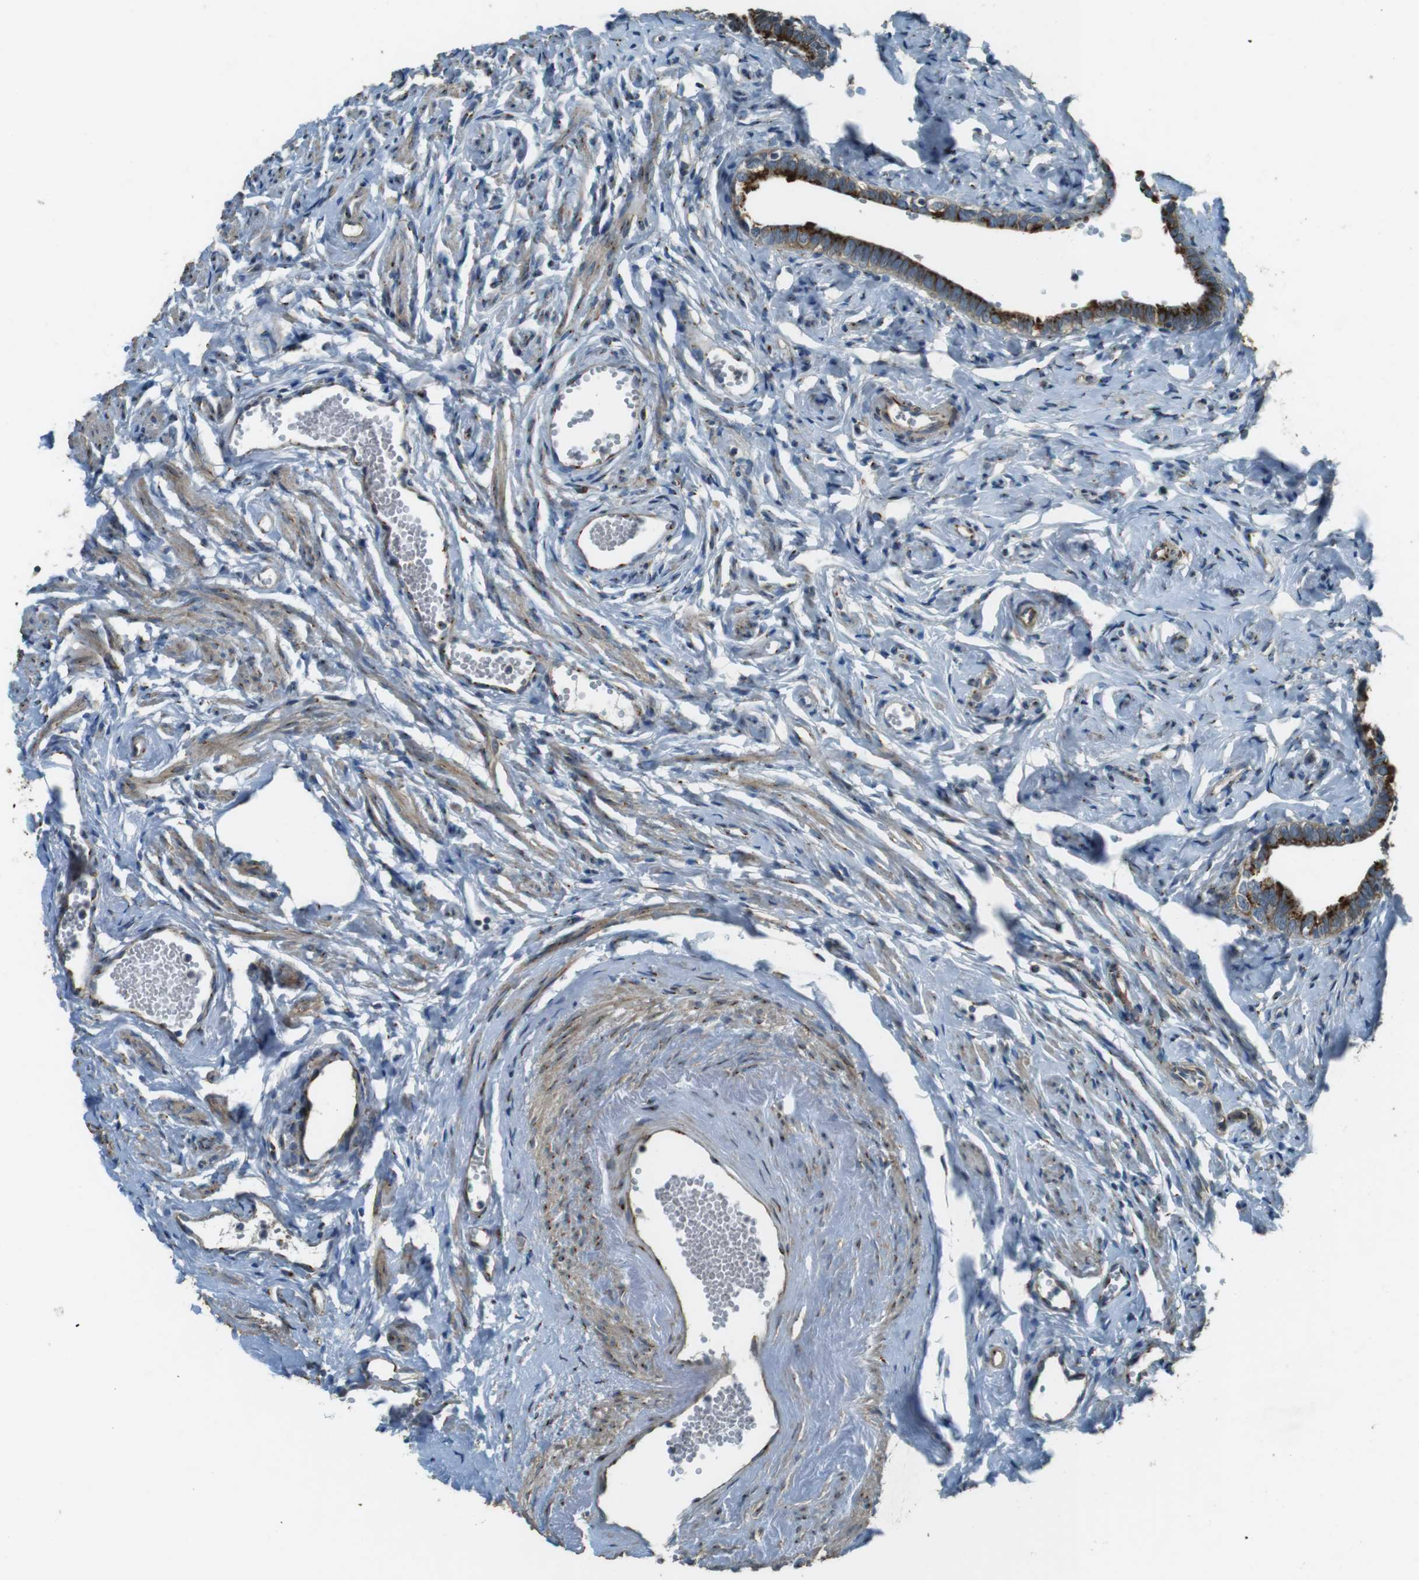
{"staining": {"intensity": "strong", "quantity": ">75%", "location": "cytoplasmic/membranous"}, "tissue": "fallopian tube", "cell_type": "Glandular cells", "image_type": "normal", "snomed": [{"axis": "morphology", "description": "Normal tissue, NOS"}, {"axis": "topography", "description": "Fallopian tube"}], "caption": "Human fallopian tube stained with a brown dye shows strong cytoplasmic/membranous positive expression in approximately >75% of glandular cells.", "gene": "TMEM115", "patient": {"sex": "female", "age": 71}}